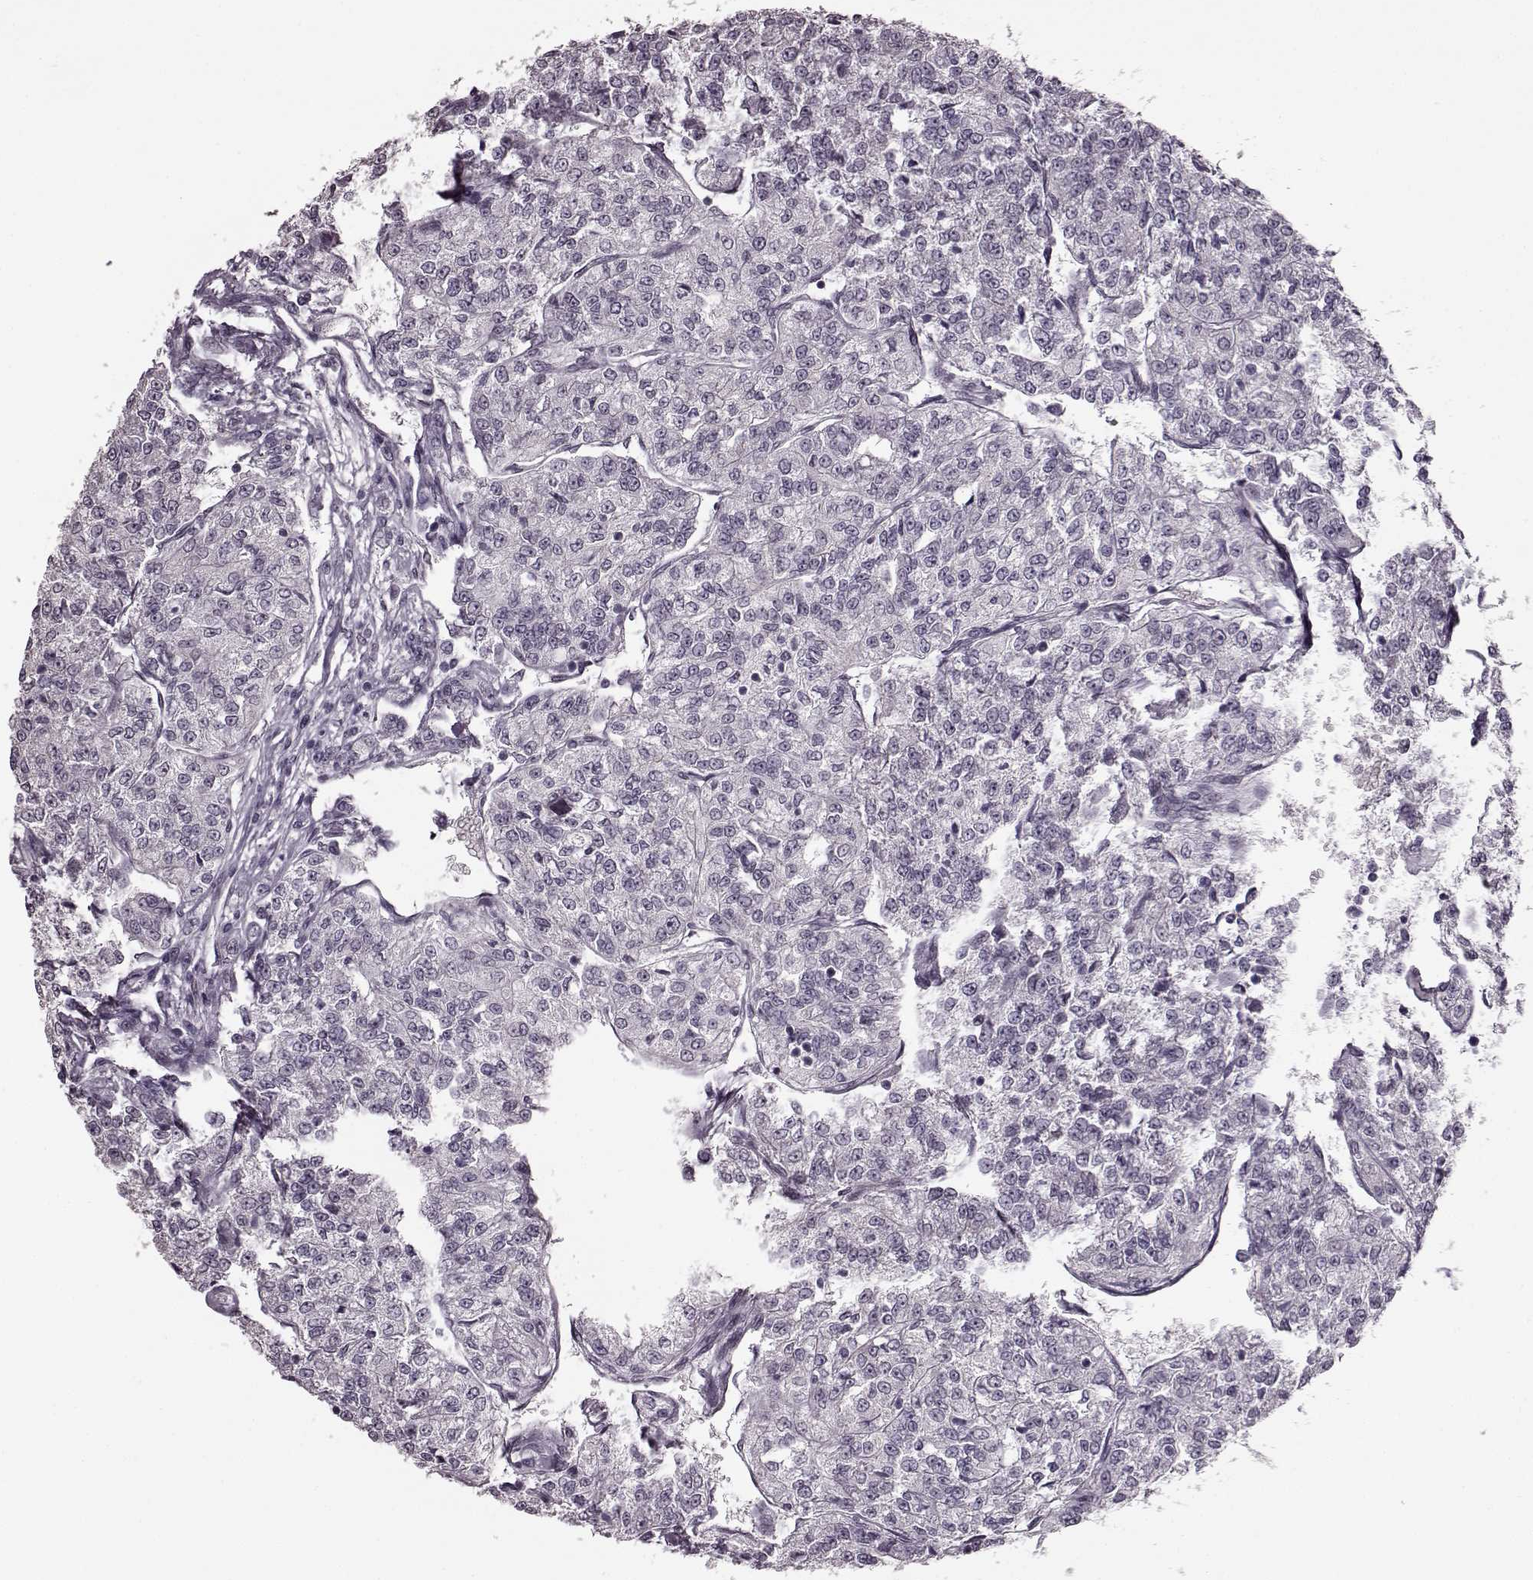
{"staining": {"intensity": "negative", "quantity": "none", "location": "none"}, "tissue": "renal cancer", "cell_type": "Tumor cells", "image_type": "cancer", "snomed": [{"axis": "morphology", "description": "Adenocarcinoma, NOS"}, {"axis": "topography", "description": "Kidney"}], "caption": "Protein analysis of renal cancer exhibits no significant staining in tumor cells.", "gene": "STX1B", "patient": {"sex": "female", "age": 63}}